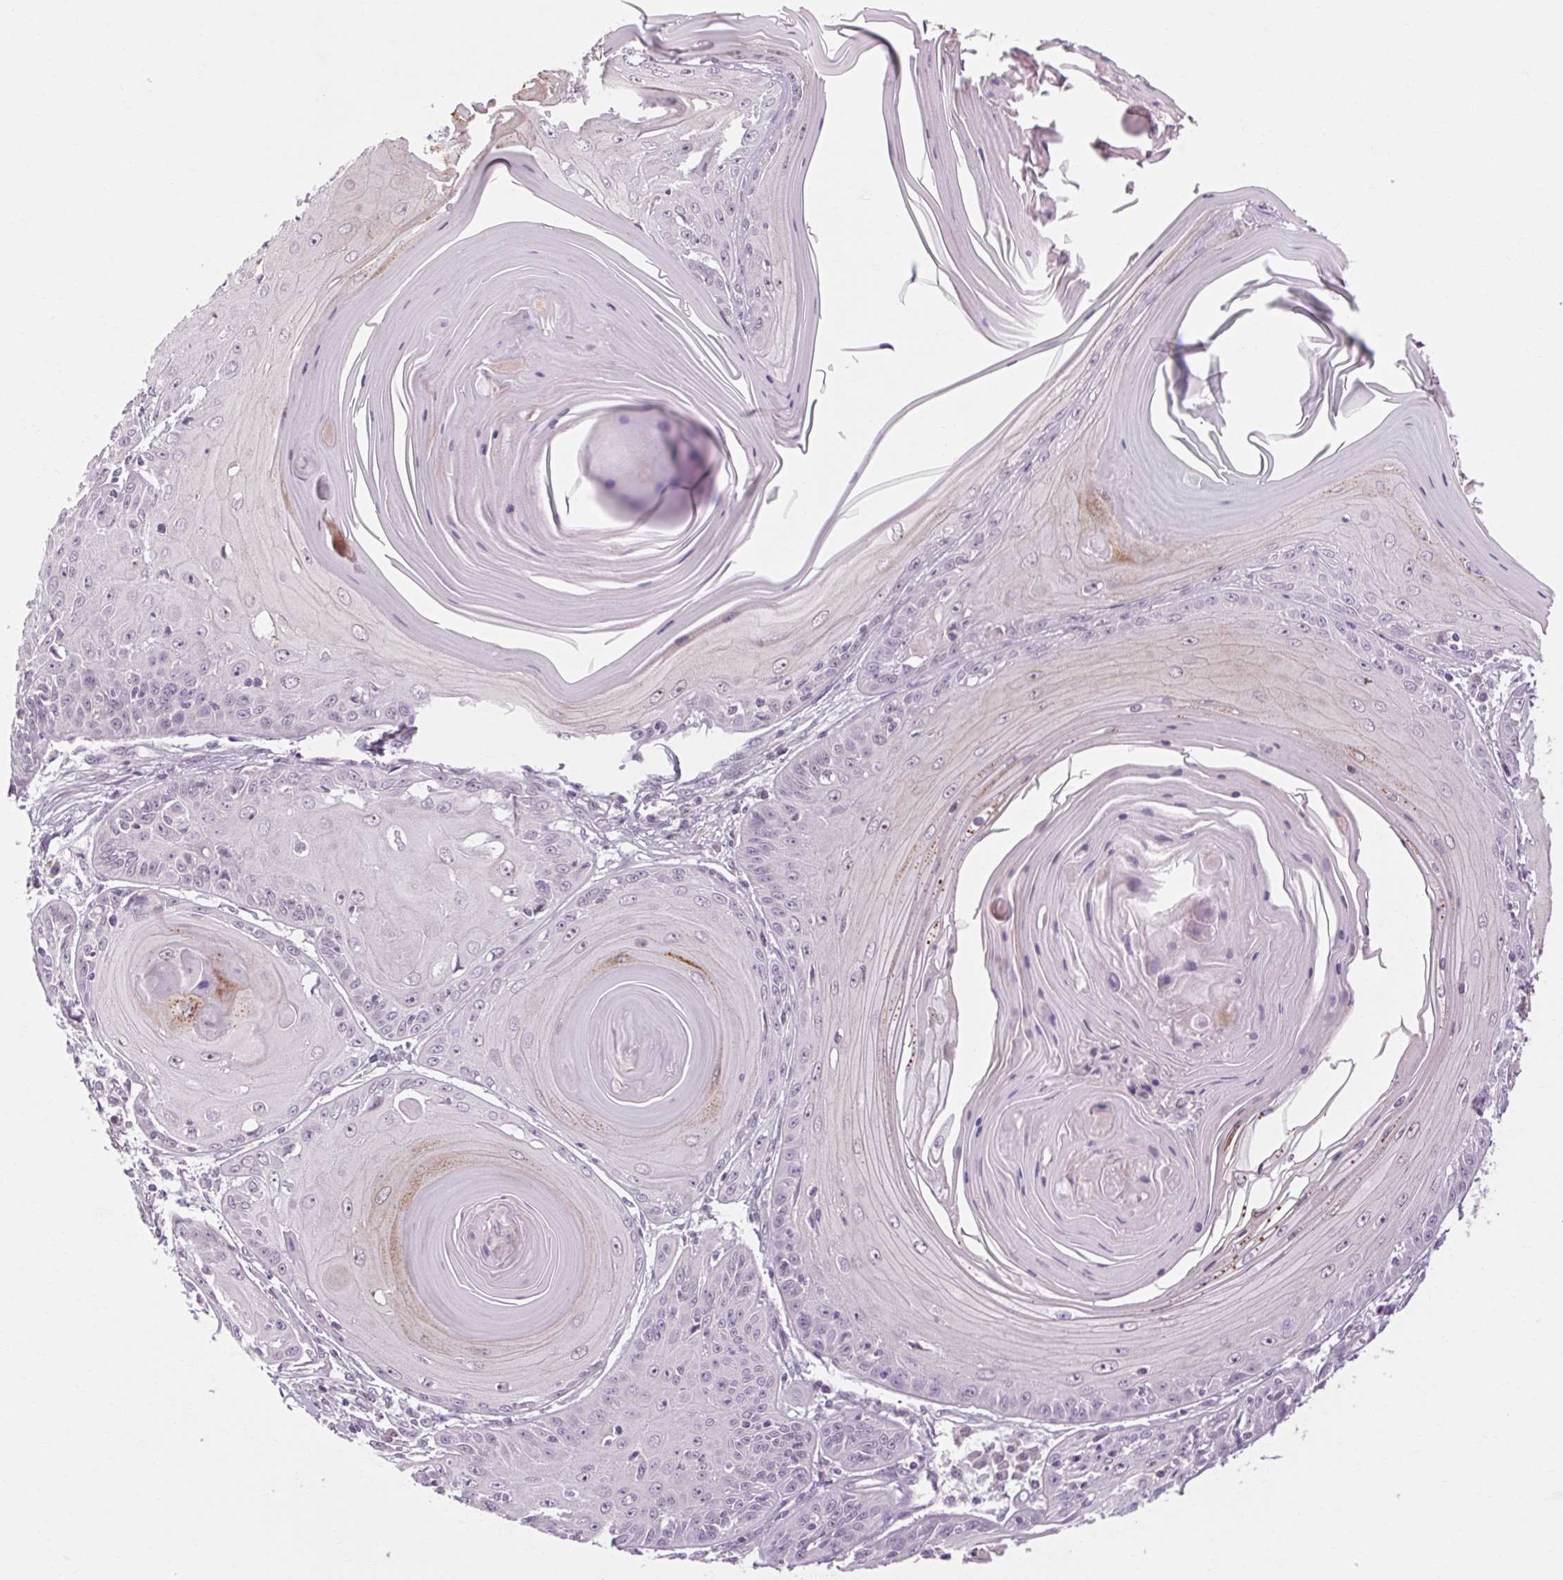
{"staining": {"intensity": "negative", "quantity": "none", "location": "none"}, "tissue": "skin cancer", "cell_type": "Tumor cells", "image_type": "cancer", "snomed": [{"axis": "morphology", "description": "Squamous cell carcinoma, NOS"}, {"axis": "topography", "description": "Skin"}, {"axis": "topography", "description": "Vulva"}], "caption": "An IHC photomicrograph of squamous cell carcinoma (skin) is shown. There is no staining in tumor cells of squamous cell carcinoma (skin). (DAB immunohistochemistry (IHC) visualized using brightfield microscopy, high magnification).", "gene": "KLHL40", "patient": {"sex": "female", "age": 85}}